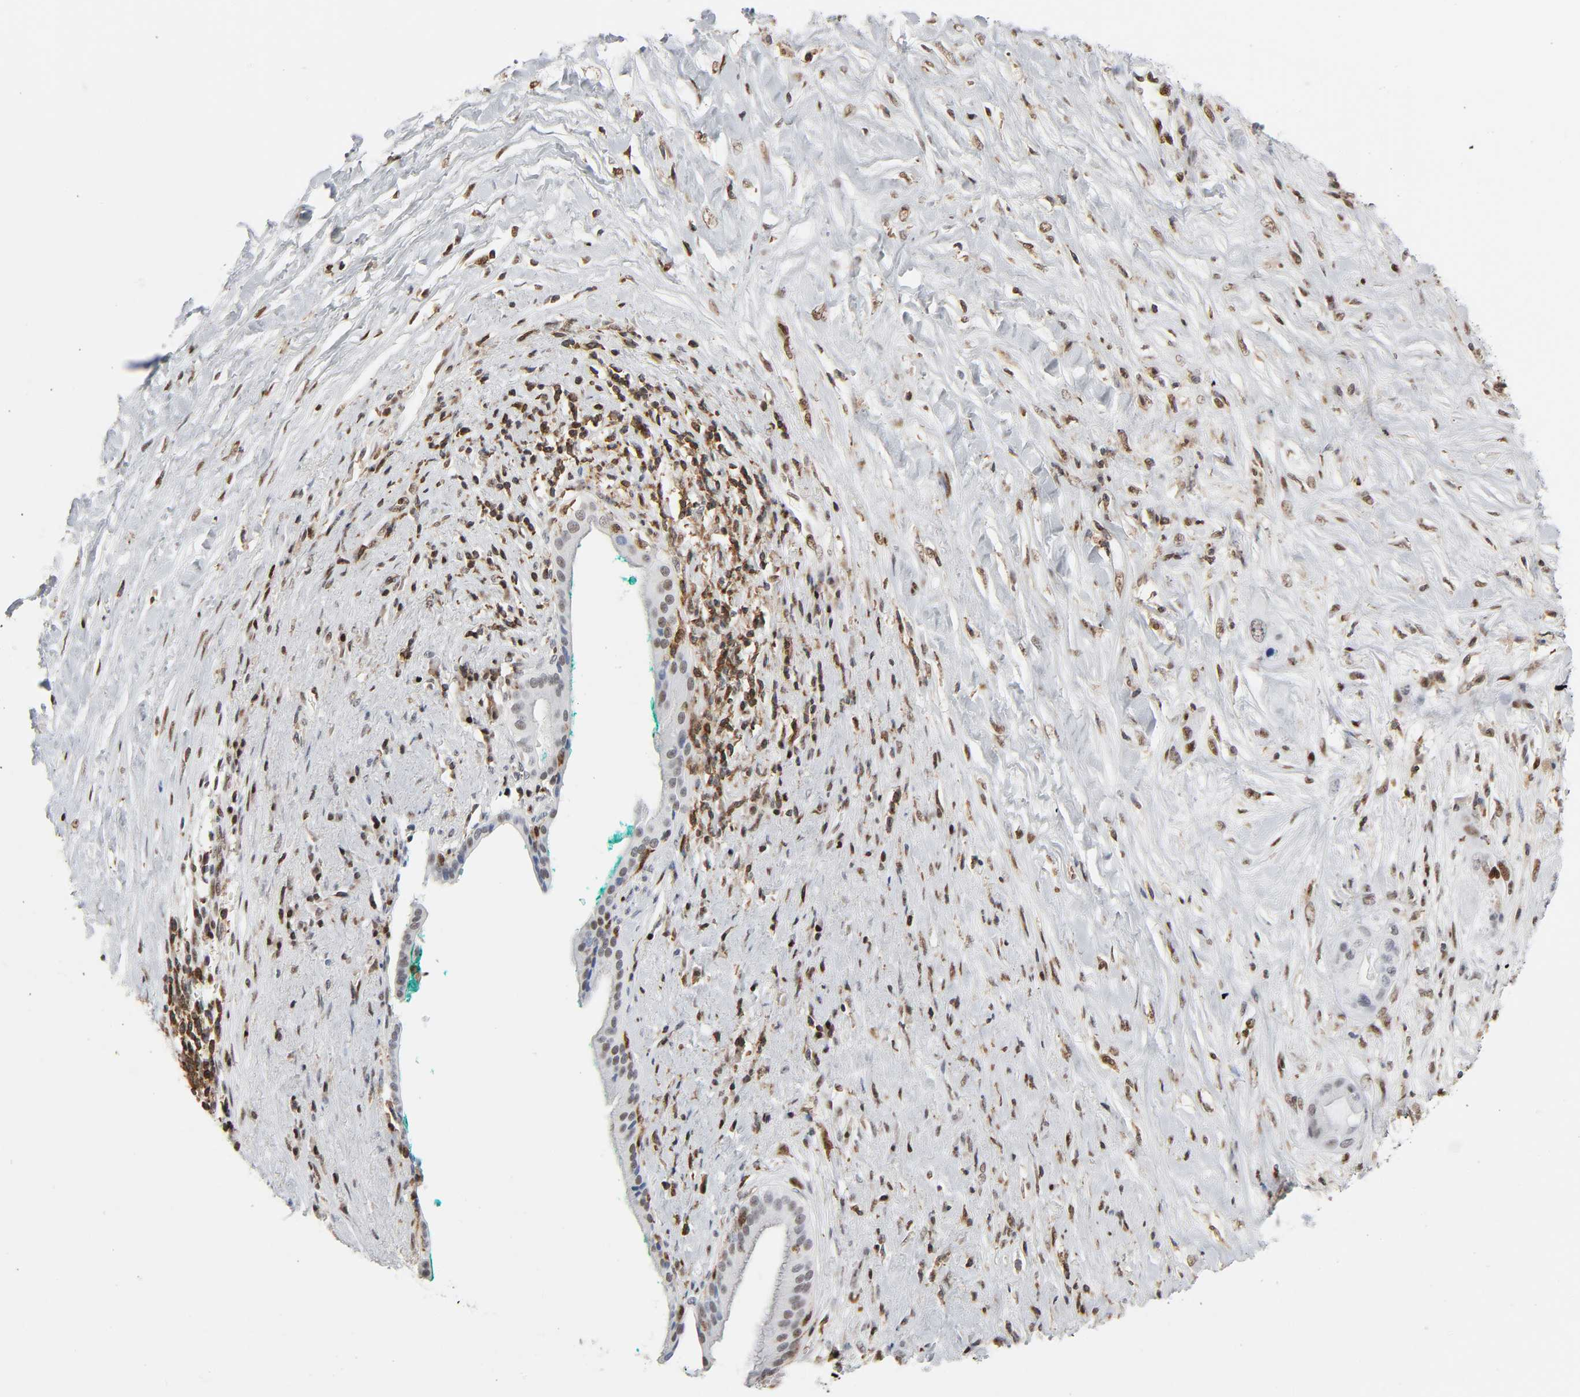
{"staining": {"intensity": "weak", "quantity": "<25%", "location": "nuclear"}, "tissue": "pancreatic cancer", "cell_type": "Tumor cells", "image_type": "cancer", "snomed": [{"axis": "morphology", "description": "Adenocarcinoma, NOS"}, {"axis": "topography", "description": "Pancreas"}], "caption": "Tumor cells show no significant staining in adenocarcinoma (pancreatic). (DAB IHC with hematoxylin counter stain).", "gene": "WAS", "patient": {"sex": "female", "age": 59}}